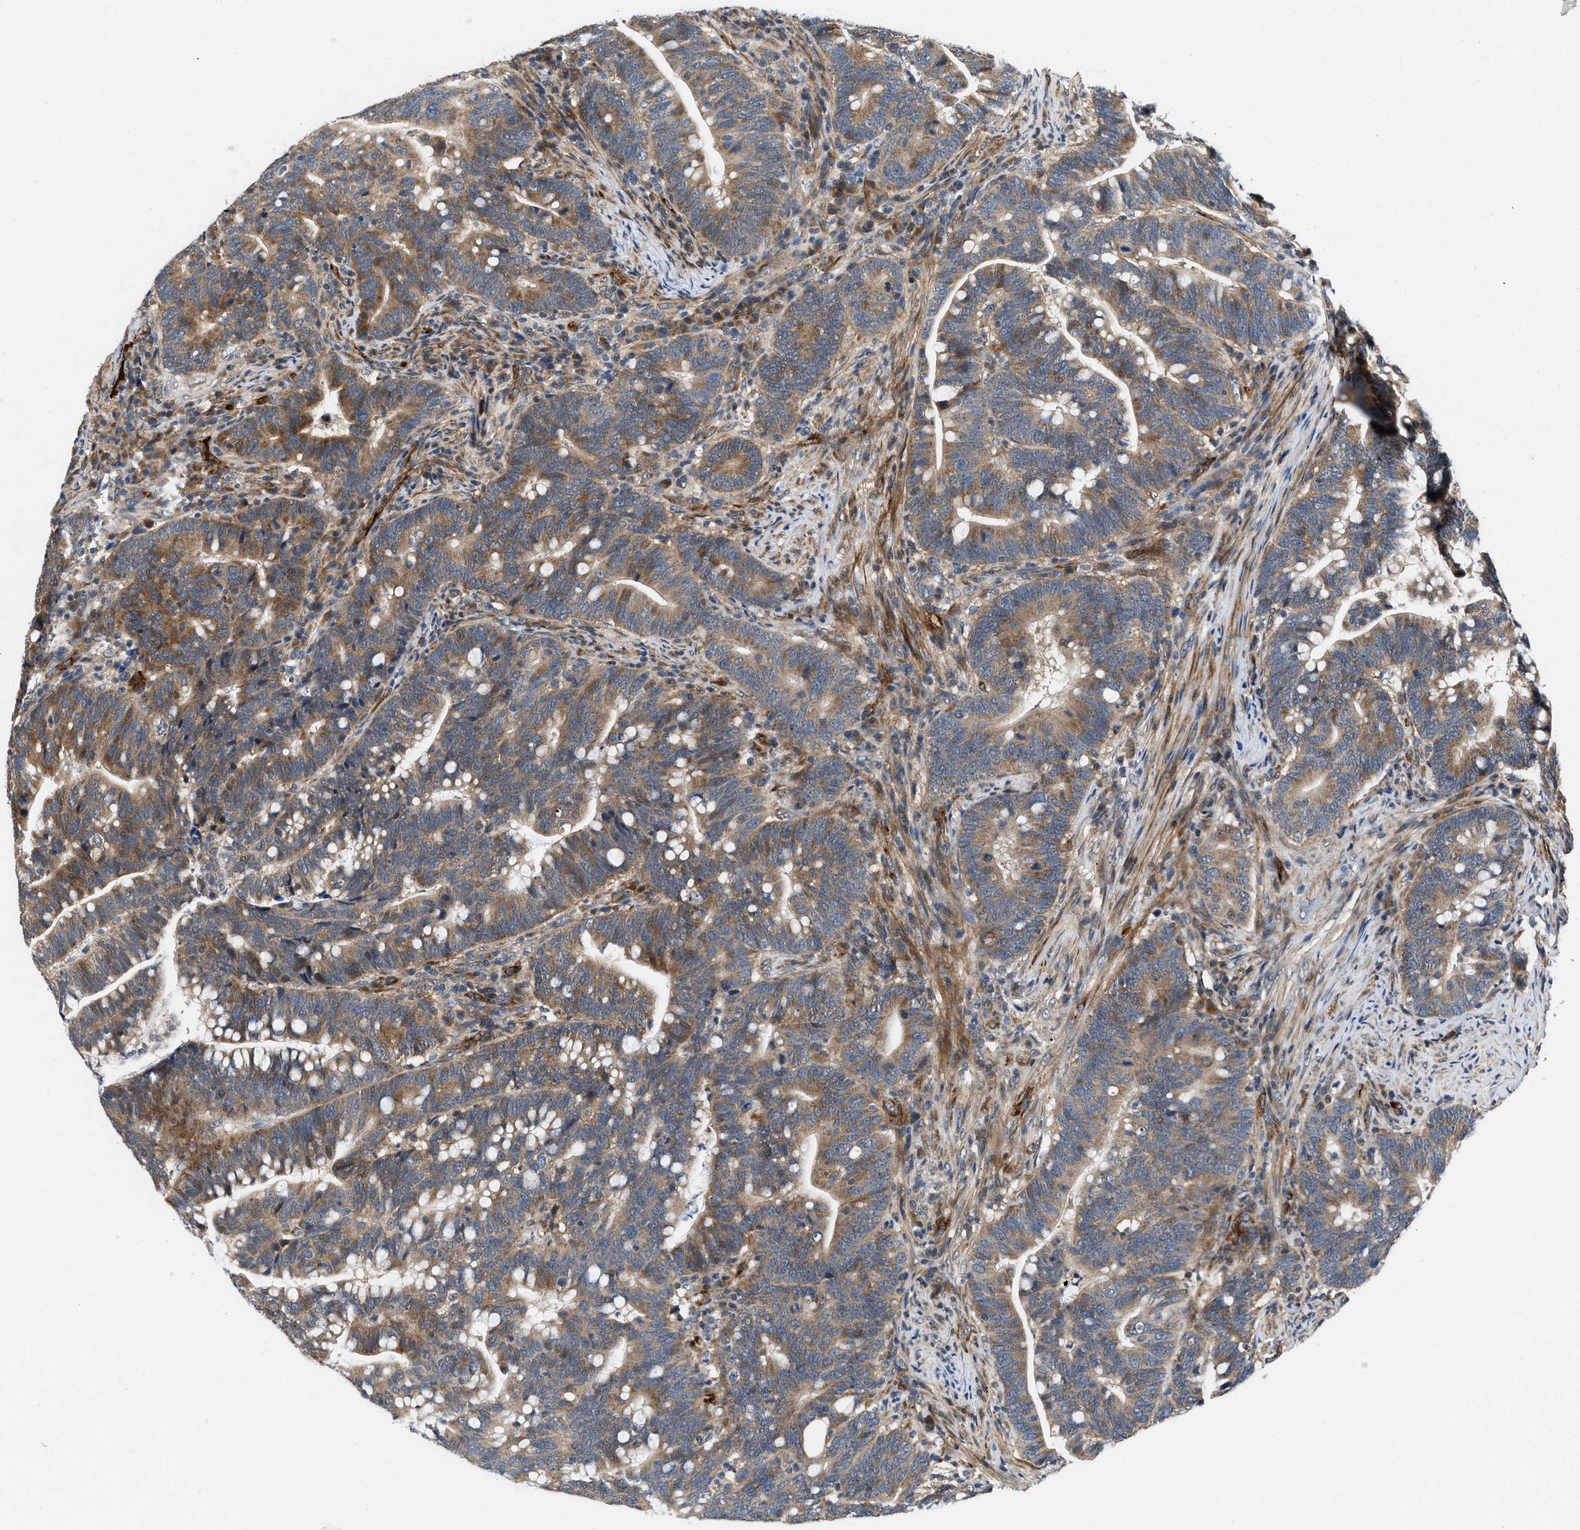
{"staining": {"intensity": "moderate", "quantity": ">75%", "location": "cytoplasmic/membranous"}, "tissue": "colorectal cancer", "cell_type": "Tumor cells", "image_type": "cancer", "snomed": [{"axis": "morphology", "description": "Normal tissue, NOS"}, {"axis": "morphology", "description": "Adenocarcinoma, NOS"}, {"axis": "topography", "description": "Colon"}], "caption": "Moderate cytoplasmic/membranous positivity is appreciated in about >75% of tumor cells in colorectal cancer (adenocarcinoma).", "gene": "ZNF599", "patient": {"sex": "female", "age": 66}}